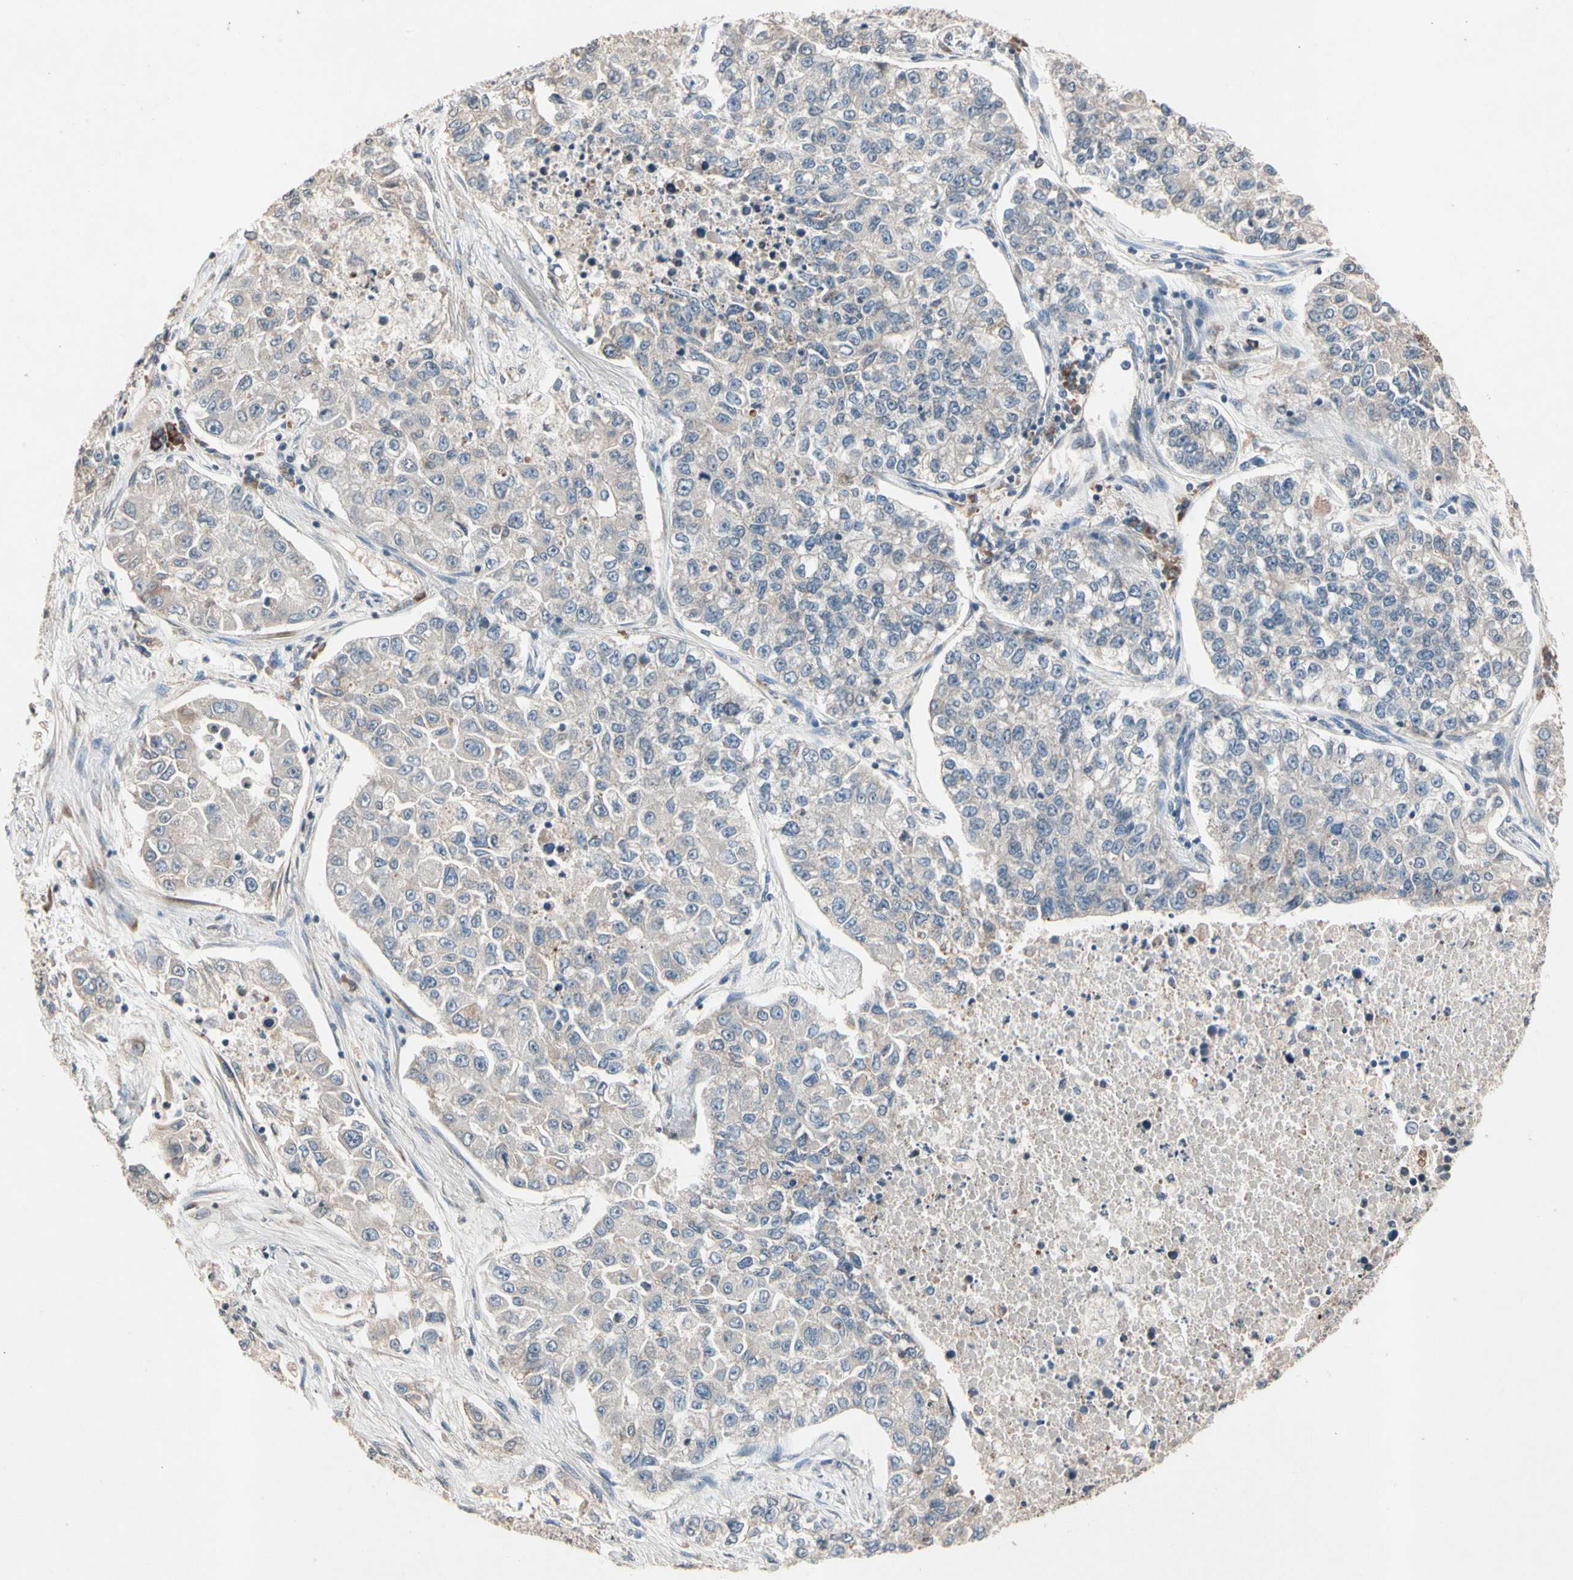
{"staining": {"intensity": "weak", "quantity": ">75%", "location": "cytoplasmic/membranous"}, "tissue": "lung cancer", "cell_type": "Tumor cells", "image_type": "cancer", "snomed": [{"axis": "morphology", "description": "Adenocarcinoma, NOS"}, {"axis": "topography", "description": "Lung"}], "caption": "Lung cancer (adenocarcinoma) tissue displays weak cytoplasmic/membranous expression in approximately >75% of tumor cells", "gene": "PRDX4", "patient": {"sex": "male", "age": 49}}